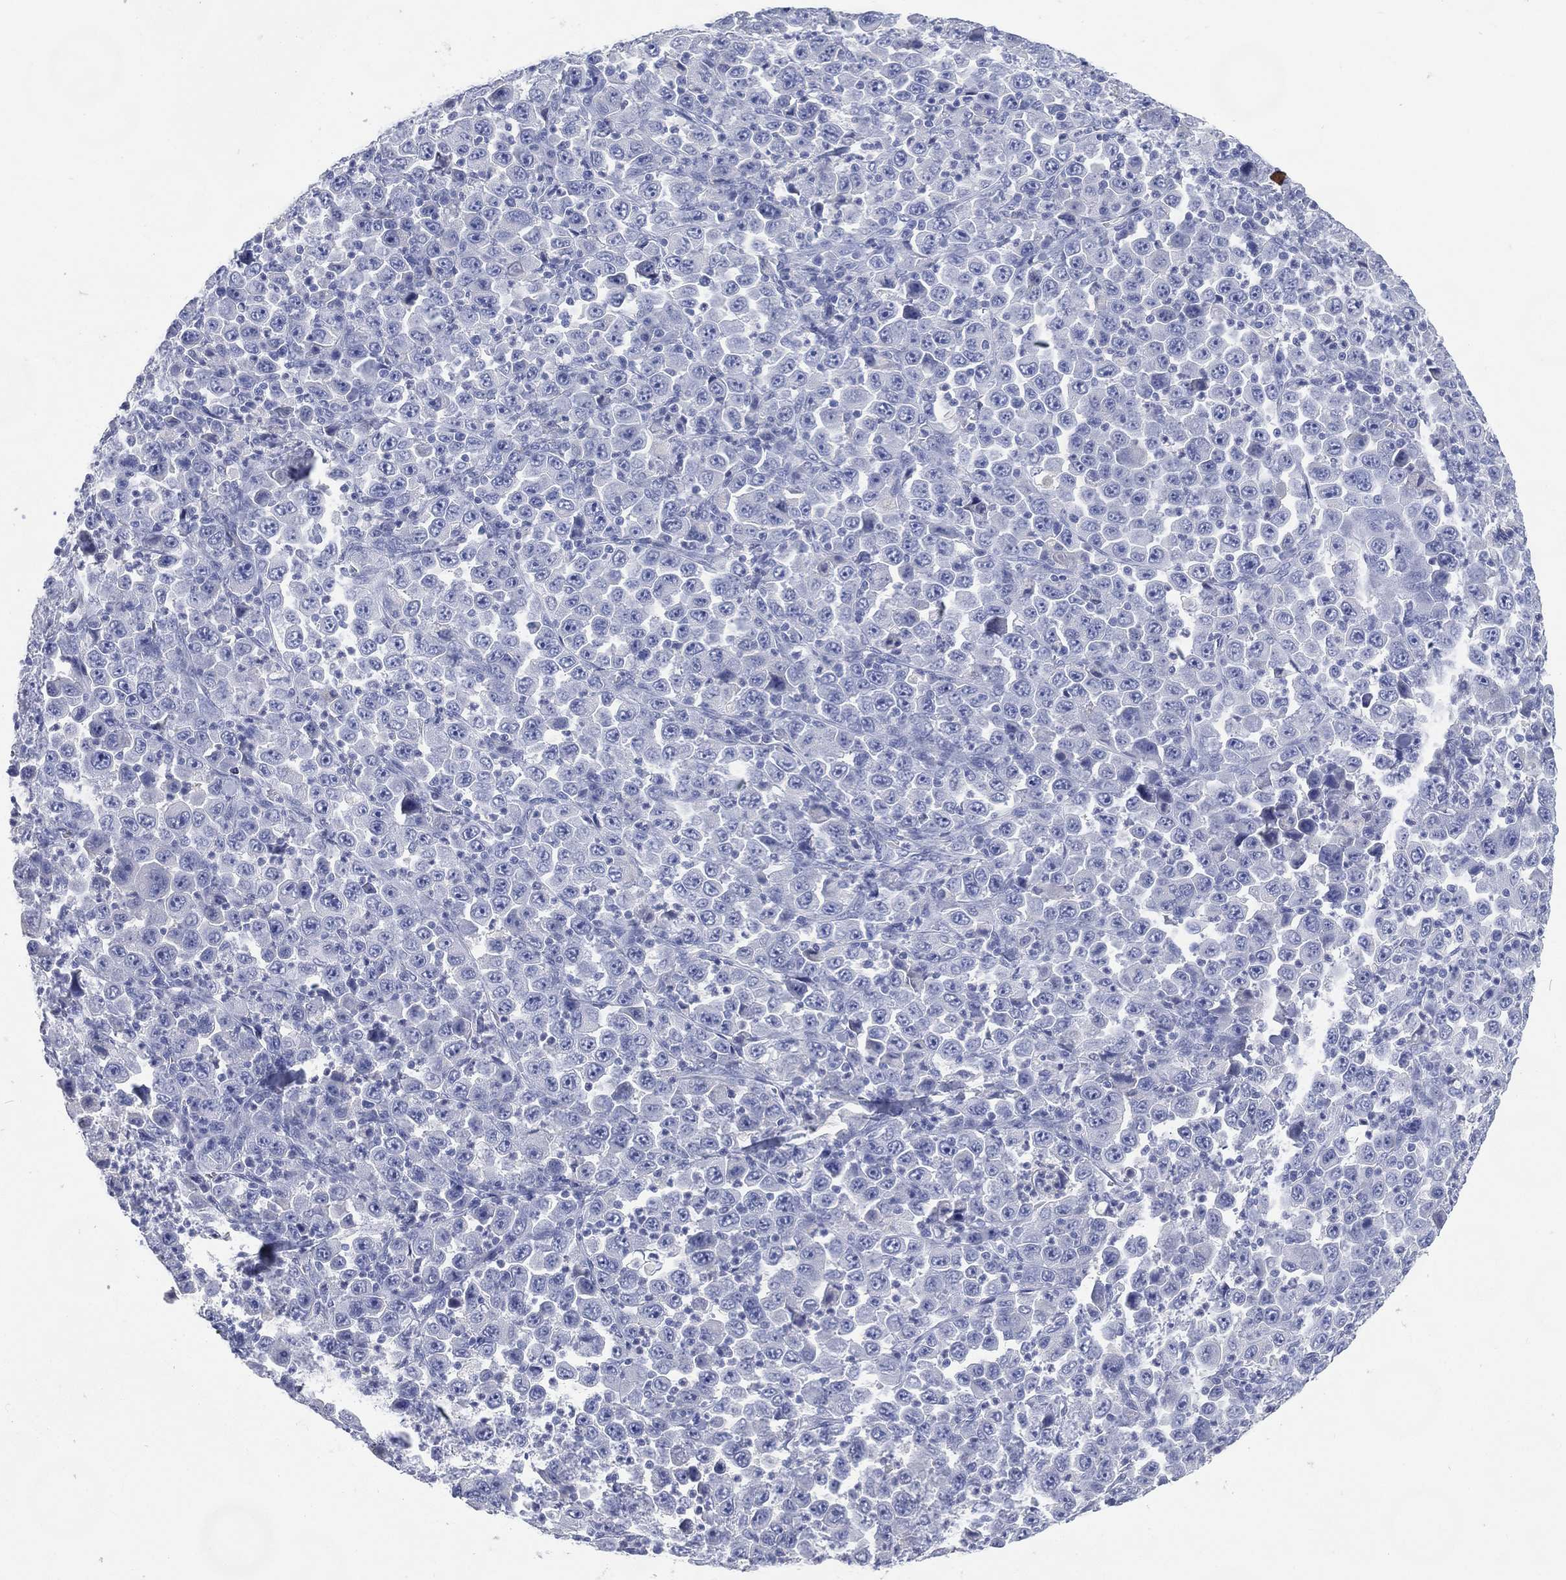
{"staining": {"intensity": "negative", "quantity": "none", "location": "none"}, "tissue": "stomach cancer", "cell_type": "Tumor cells", "image_type": "cancer", "snomed": [{"axis": "morphology", "description": "Normal tissue, NOS"}, {"axis": "morphology", "description": "Adenocarcinoma, NOS"}, {"axis": "topography", "description": "Stomach, upper"}, {"axis": "topography", "description": "Stomach"}], "caption": "Immunohistochemistry micrograph of stomach cancer (adenocarcinoma) stained for a protein (brown), which displays no positivity in tumor cells.", "gene": "FMO1", "patient": {"sex": "male", "age": 59}}